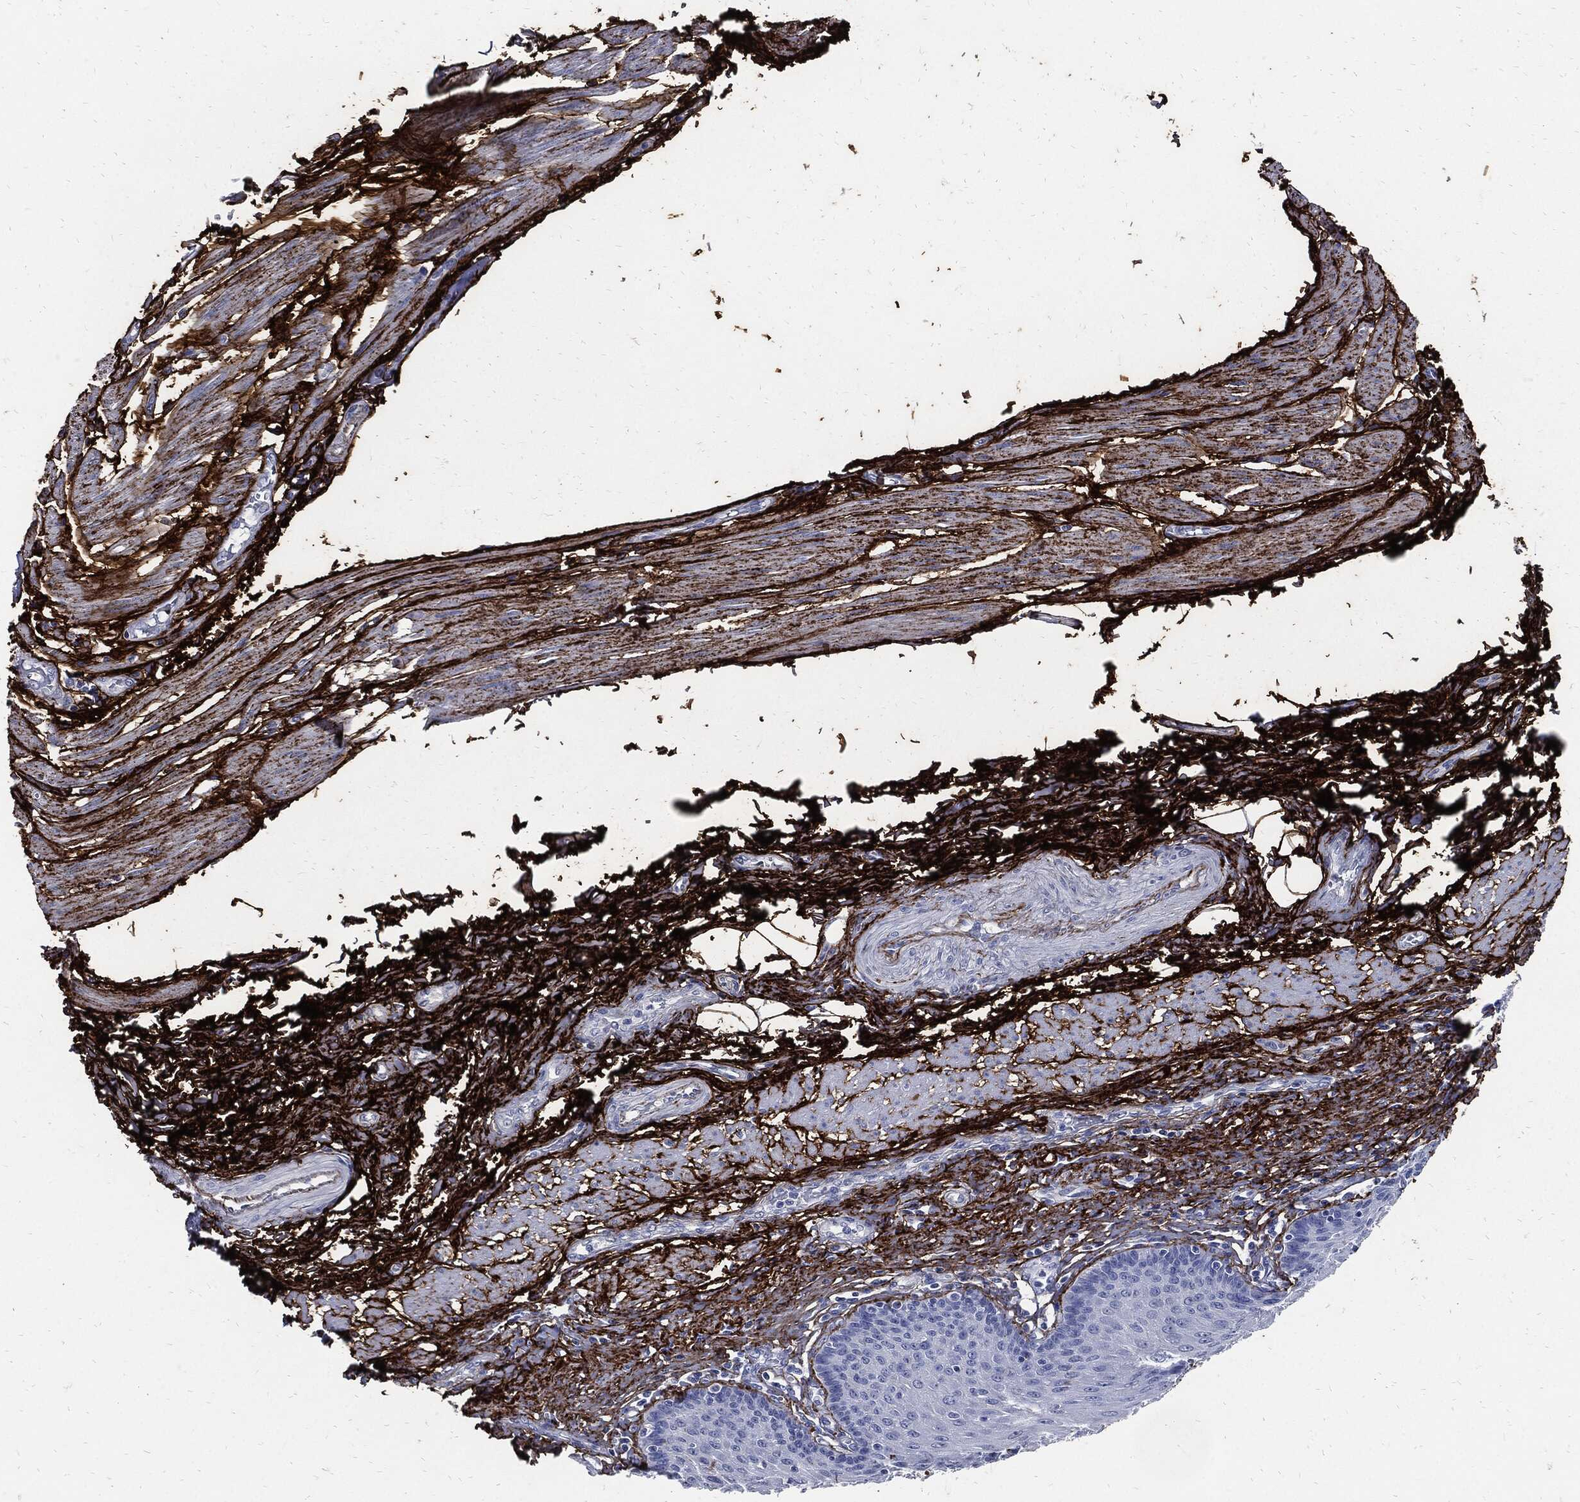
{"staining": {"intensity": "negative", "quantity": "none", "location": "none"}, "tissue": "esophagus", "cell_type": "Squamous epithelial cells", "image_type": "normal", "snomed": [{"axis": "morphology", "description": "Normal tissue, NOS"}, {"axis": "topography", "description": "Esophagus"}], "caption": "Immunohistochemical staining of benign human esophagus exhibits no significant positivity in squamous epithelial cells.", "gene": "FBN1", "patient": {"sex": "male", "age": 58}}